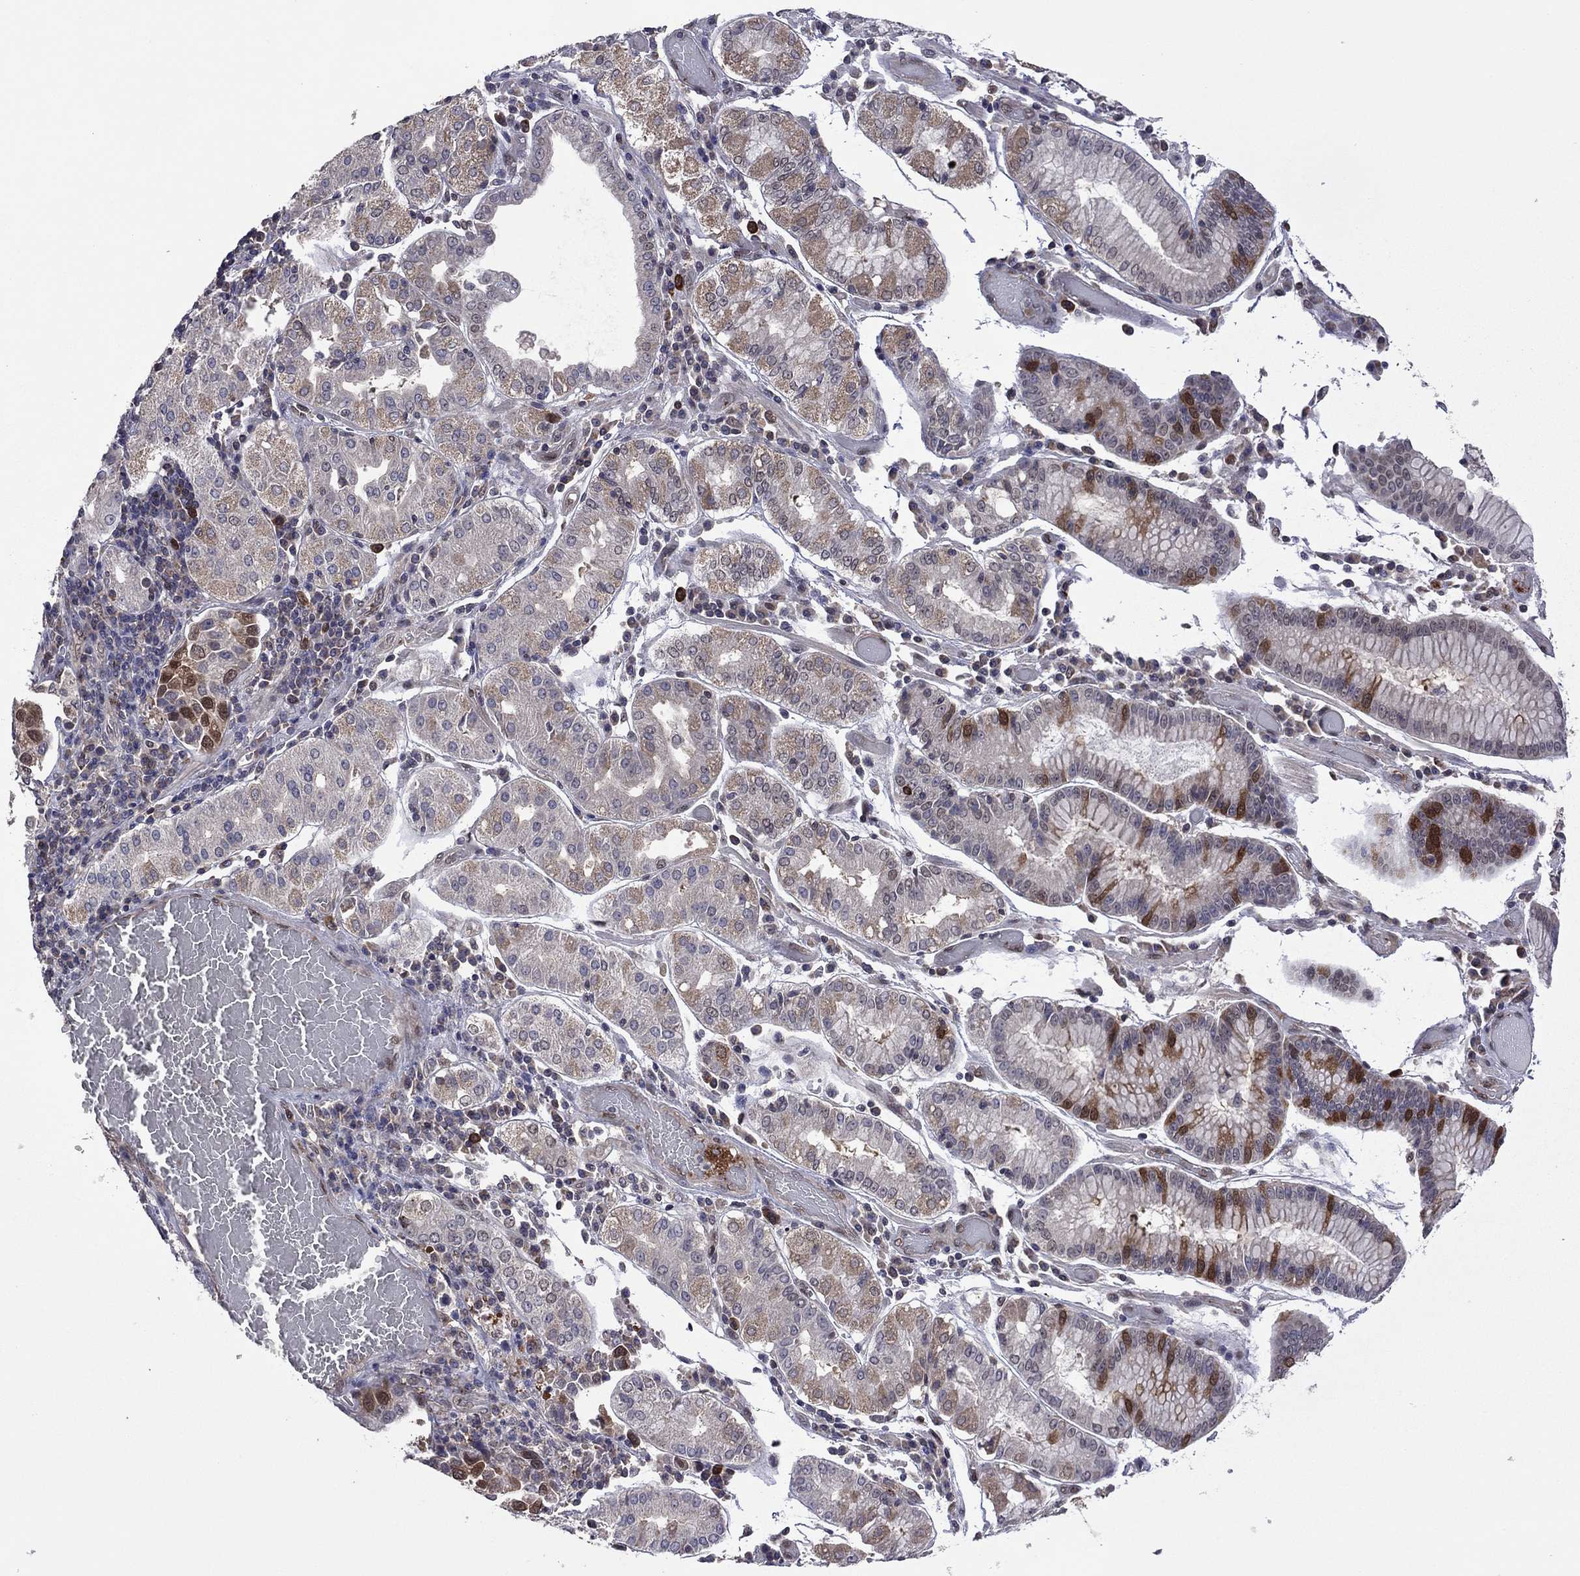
{"staining": {"intensity": "strong", "quantity": "25%-75%", "location": "cytoplasmic/membranous"}, "tissue": "stomach cancer", "cell_type": "Tumor cells", "image_type": "cancer", "snomed": [{"axis": "morphology", "description": "Adenocarcinoma, NOS"}, {"axis": "topography", "description": "Stomach"}], "caption": "A micrograph of stomach cancer stained for a protein demonstrates strong cytoplasmic/membranous brown staining in tumor cells.", "gene": "GPAA1", "patient": {"sex": "male", "age": 93}}